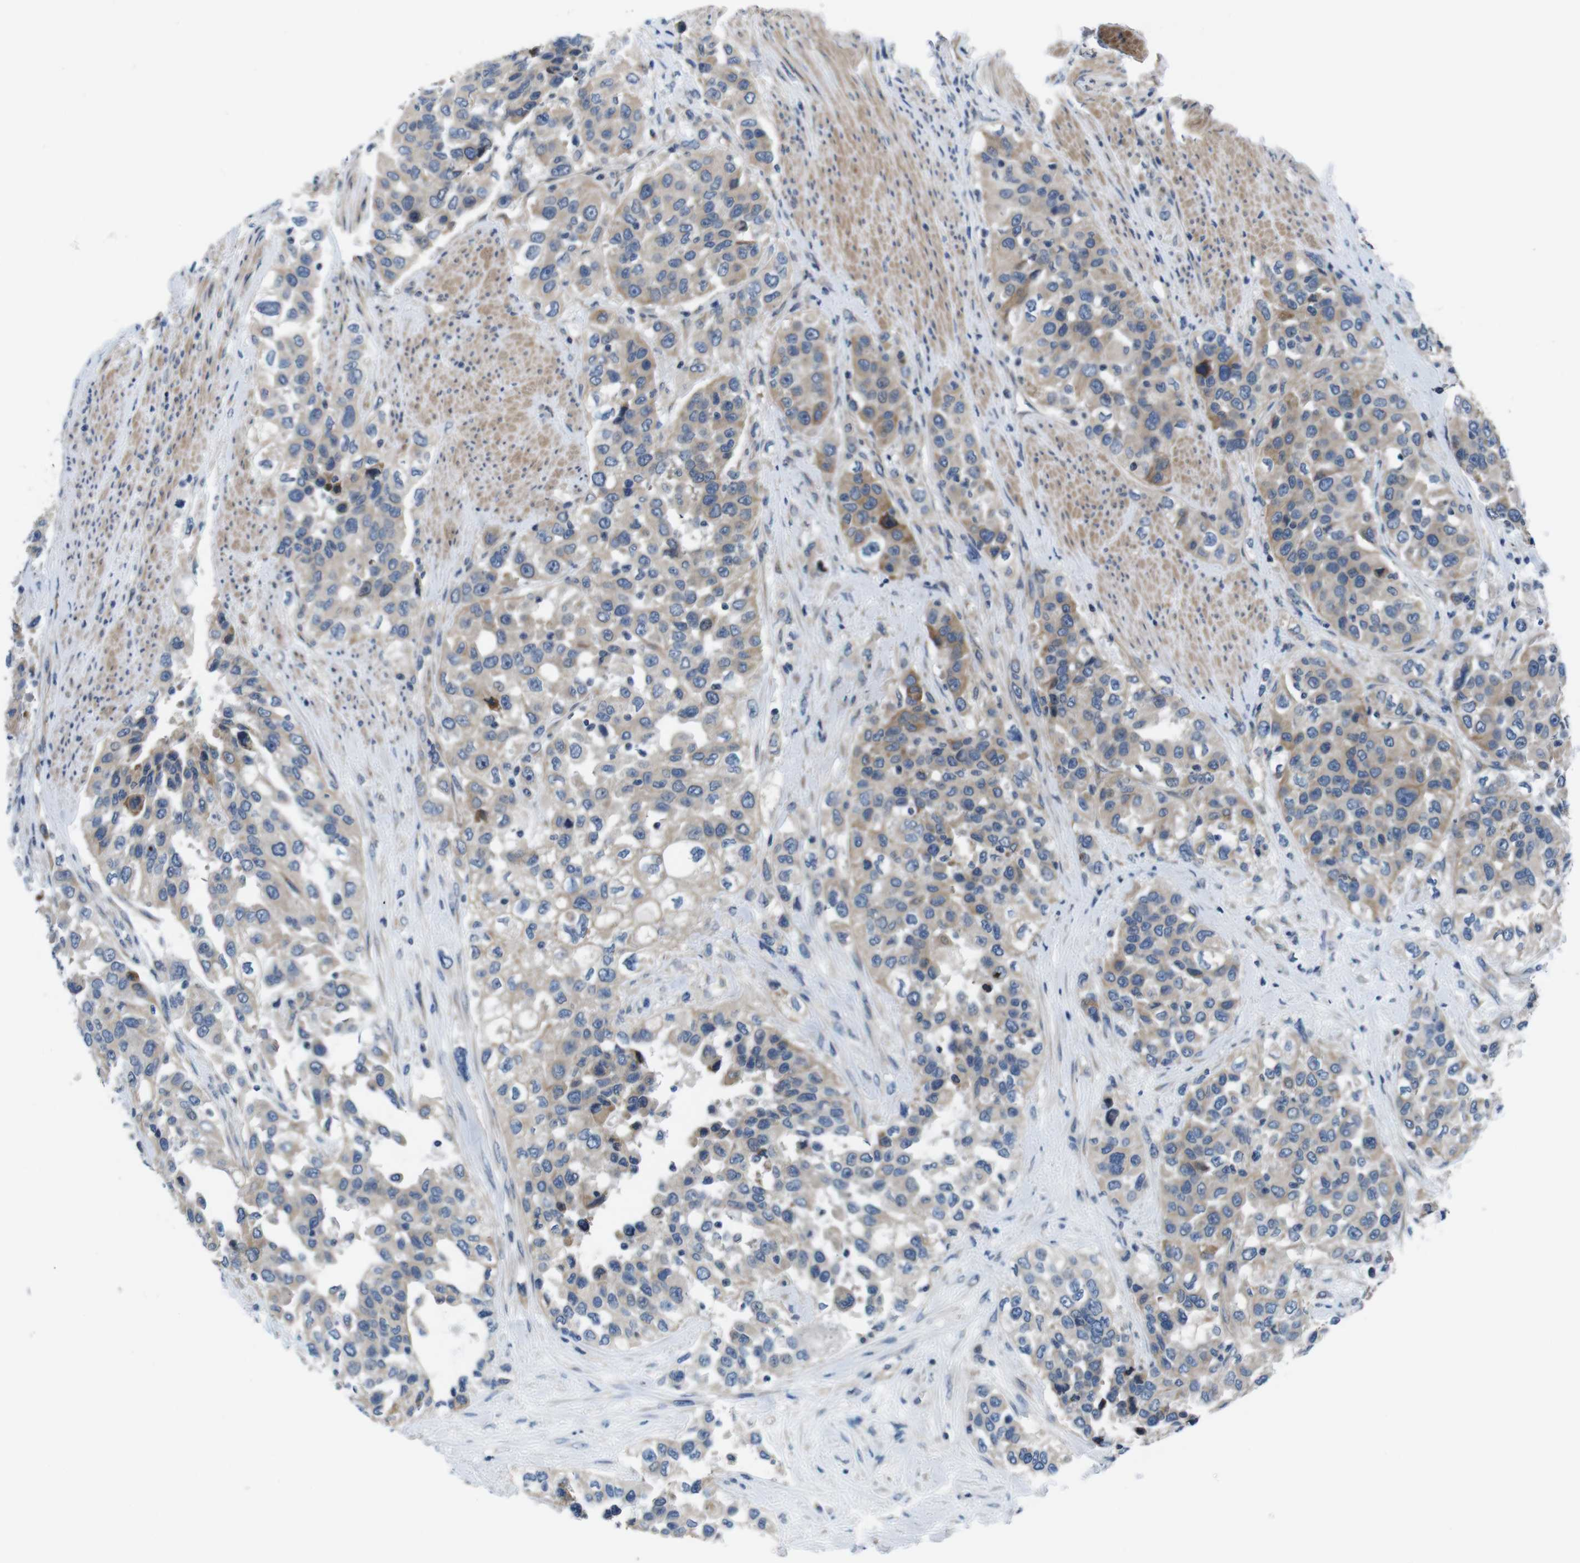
{"staining": {"intensity": "moderate", "quantity": ">75%", "location": "cytoplasmic/membranous"}, "tissue": "urothelial cancer", "cell_type": "Tumor cells", "image_type": "cancer", "snomed": [{"axis": "morphology", "description": "Urothelial carcinoma, High grade"}, {"axis": "topography", "description": "Urinary bladder"}], "caption": "Immunohistochemical staining of human urothelial carcinoma (high-grade) demonstrates medium levels of moderate cytoplasmic/membranous protein expression in about >75% of tumor cells.", "gene": "JAK1", "patient": {"sex": "female", "age": 80}}